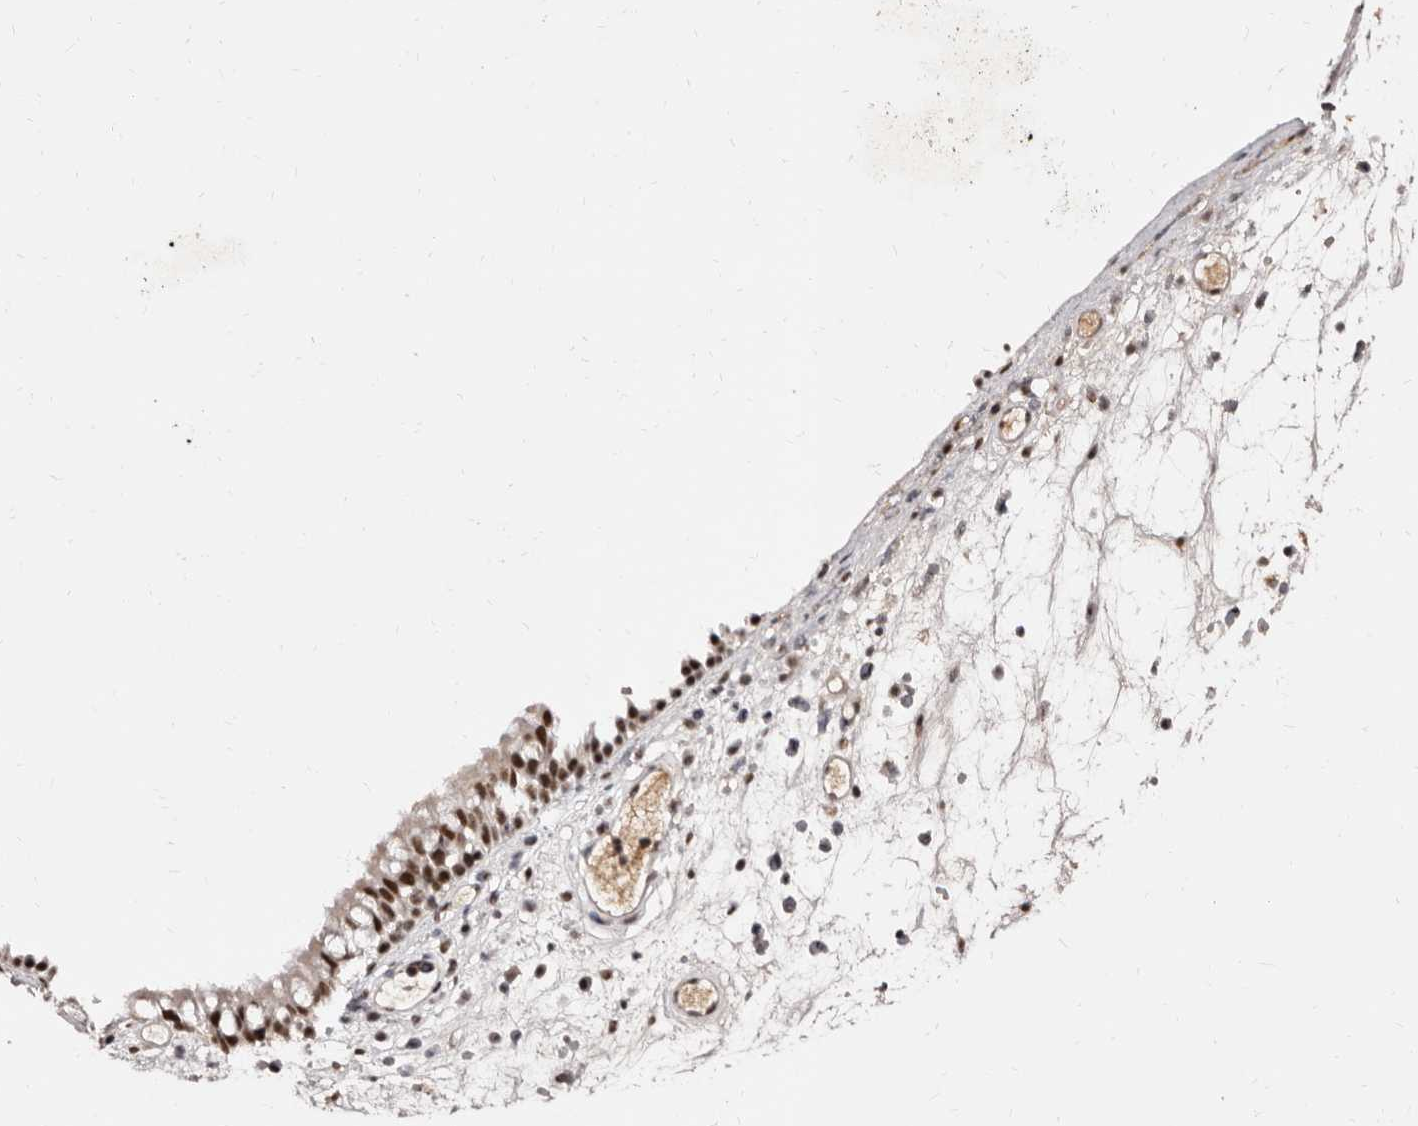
{"staining": {"intensity": "strong", "quantity": ">75%", "location": "nuclear"}, "tissue": "nasopharynx", "cell_type": "Respiratory epithelial cells", "image_type": "normal", "snomed": [{"axis": "morphology", "description": "Normal tissue, NOS"}, {"axis": "morphology", "description": "Inflammation, NOS"}, {"axis": "morphology", "description": "Malignant melanoma, Metastatic site"}, {"axis": "topography", "description": "Nasopharynx"}], "caption": "Approximately >75% of respiratory epithelial cells in normal human nasopharynx exhibit strong nuclear protein positivity as visualized by brown immunohistochemical staining.", "gene": "ANAPC11", "patient": {"sex": "male", "age": 70}}